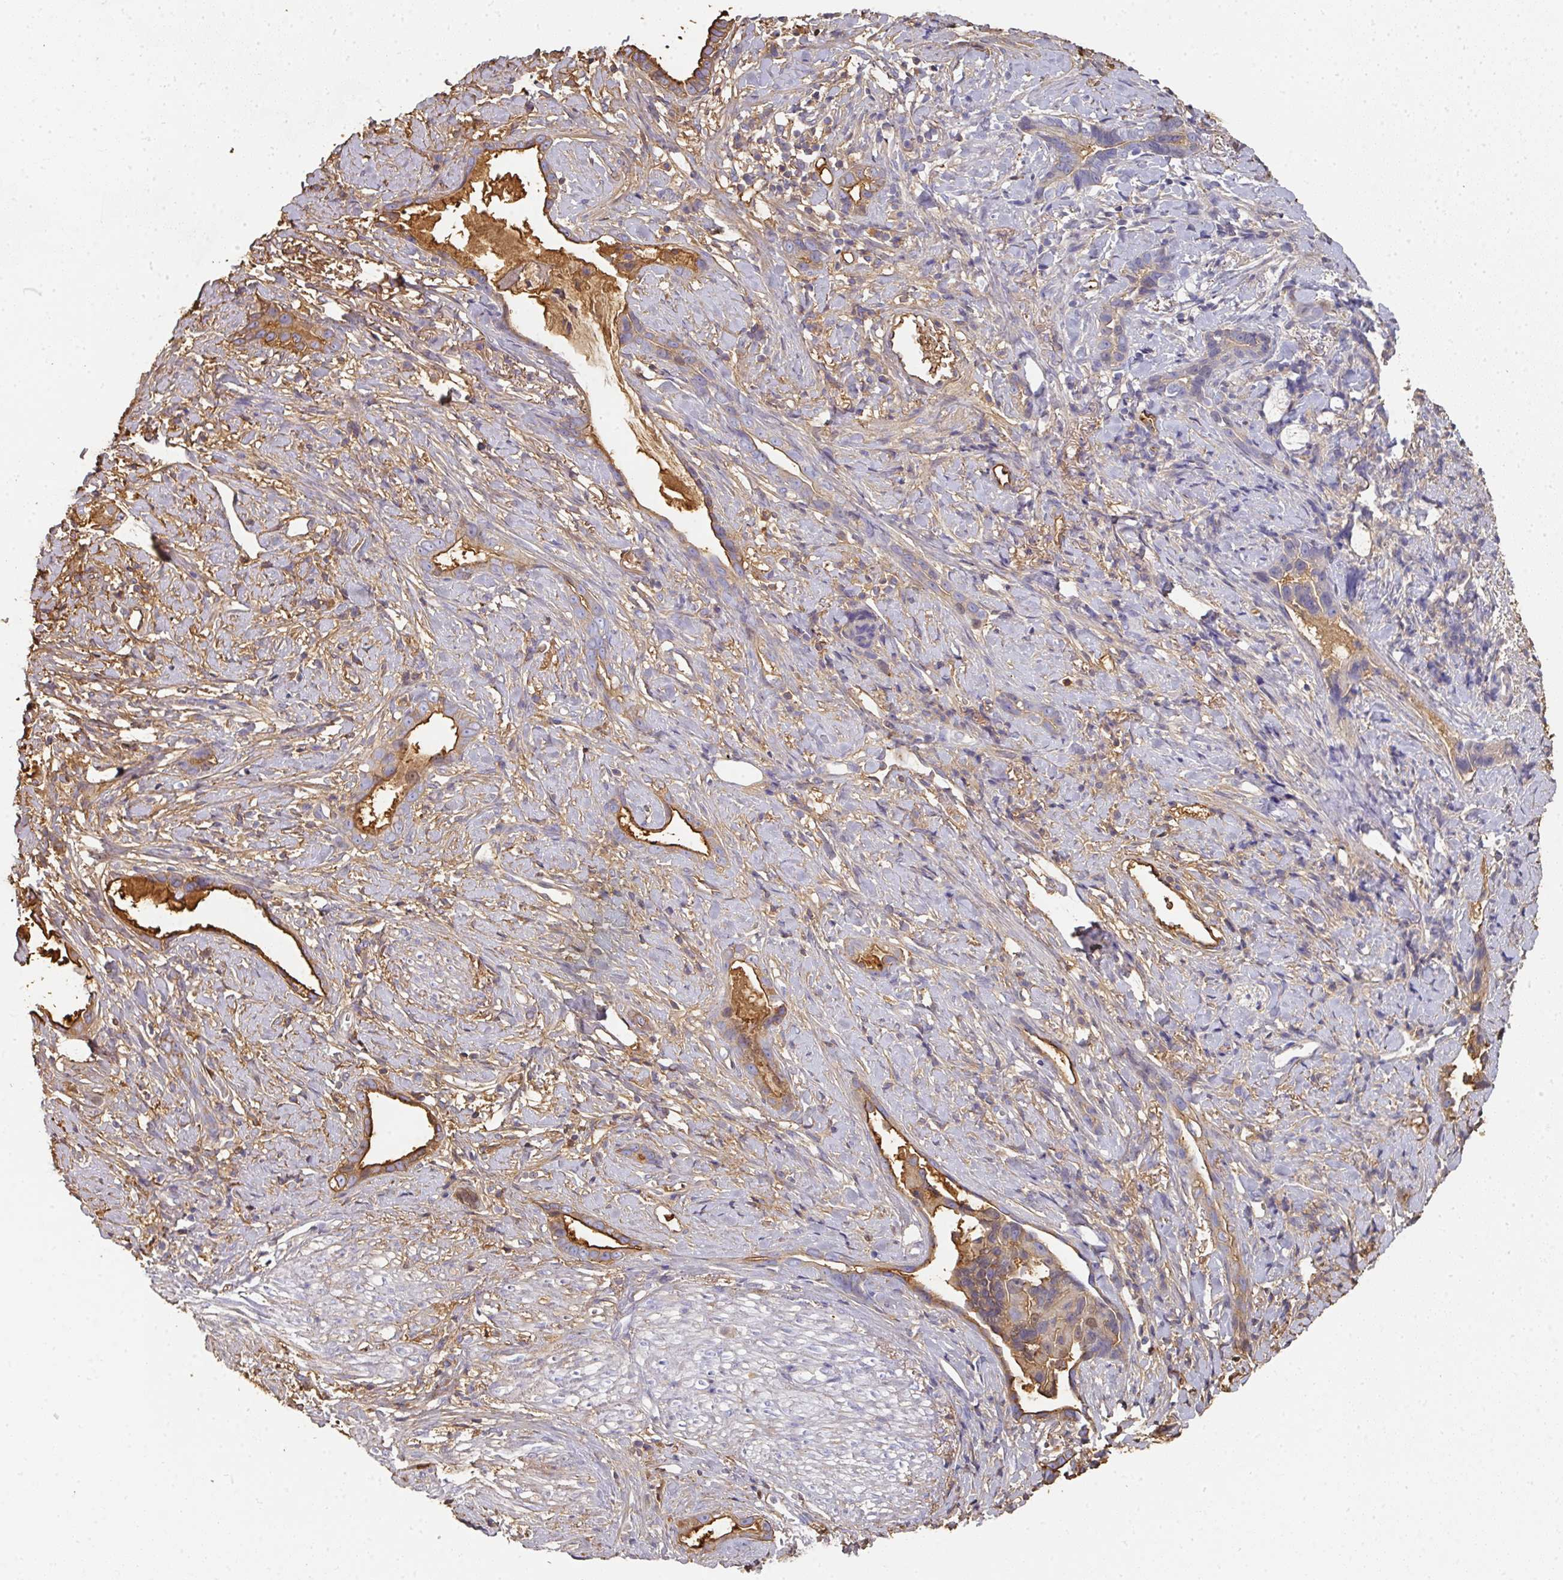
{"staining": {"intensity": "weak", "quantity": "25%-75%", "location": "cytoplasmic/membranous"}, "tissue": "stomach cancer", "cell_type": "Tumor cells", "image_type": "cancer", "snomed": [{"axis": "morphology", "description": "Adenocarcinoma, NOS"}, {"axis": "topography", "description": "Stomach"}], "caption": "Protein analysis of adenocarcinoma (stomach) tissue demonstrates weak cytoplasmic/membranous positivity in about 25%-75% of tumor cells. The protein is stained brown, and the nuclei are stained in blue (DAB (3,3'-diaminobenzidine) IHC with brightfield microscopy, high magnification).", "gene": "ALB", "patient": {"sex": "male", "age": 55}}